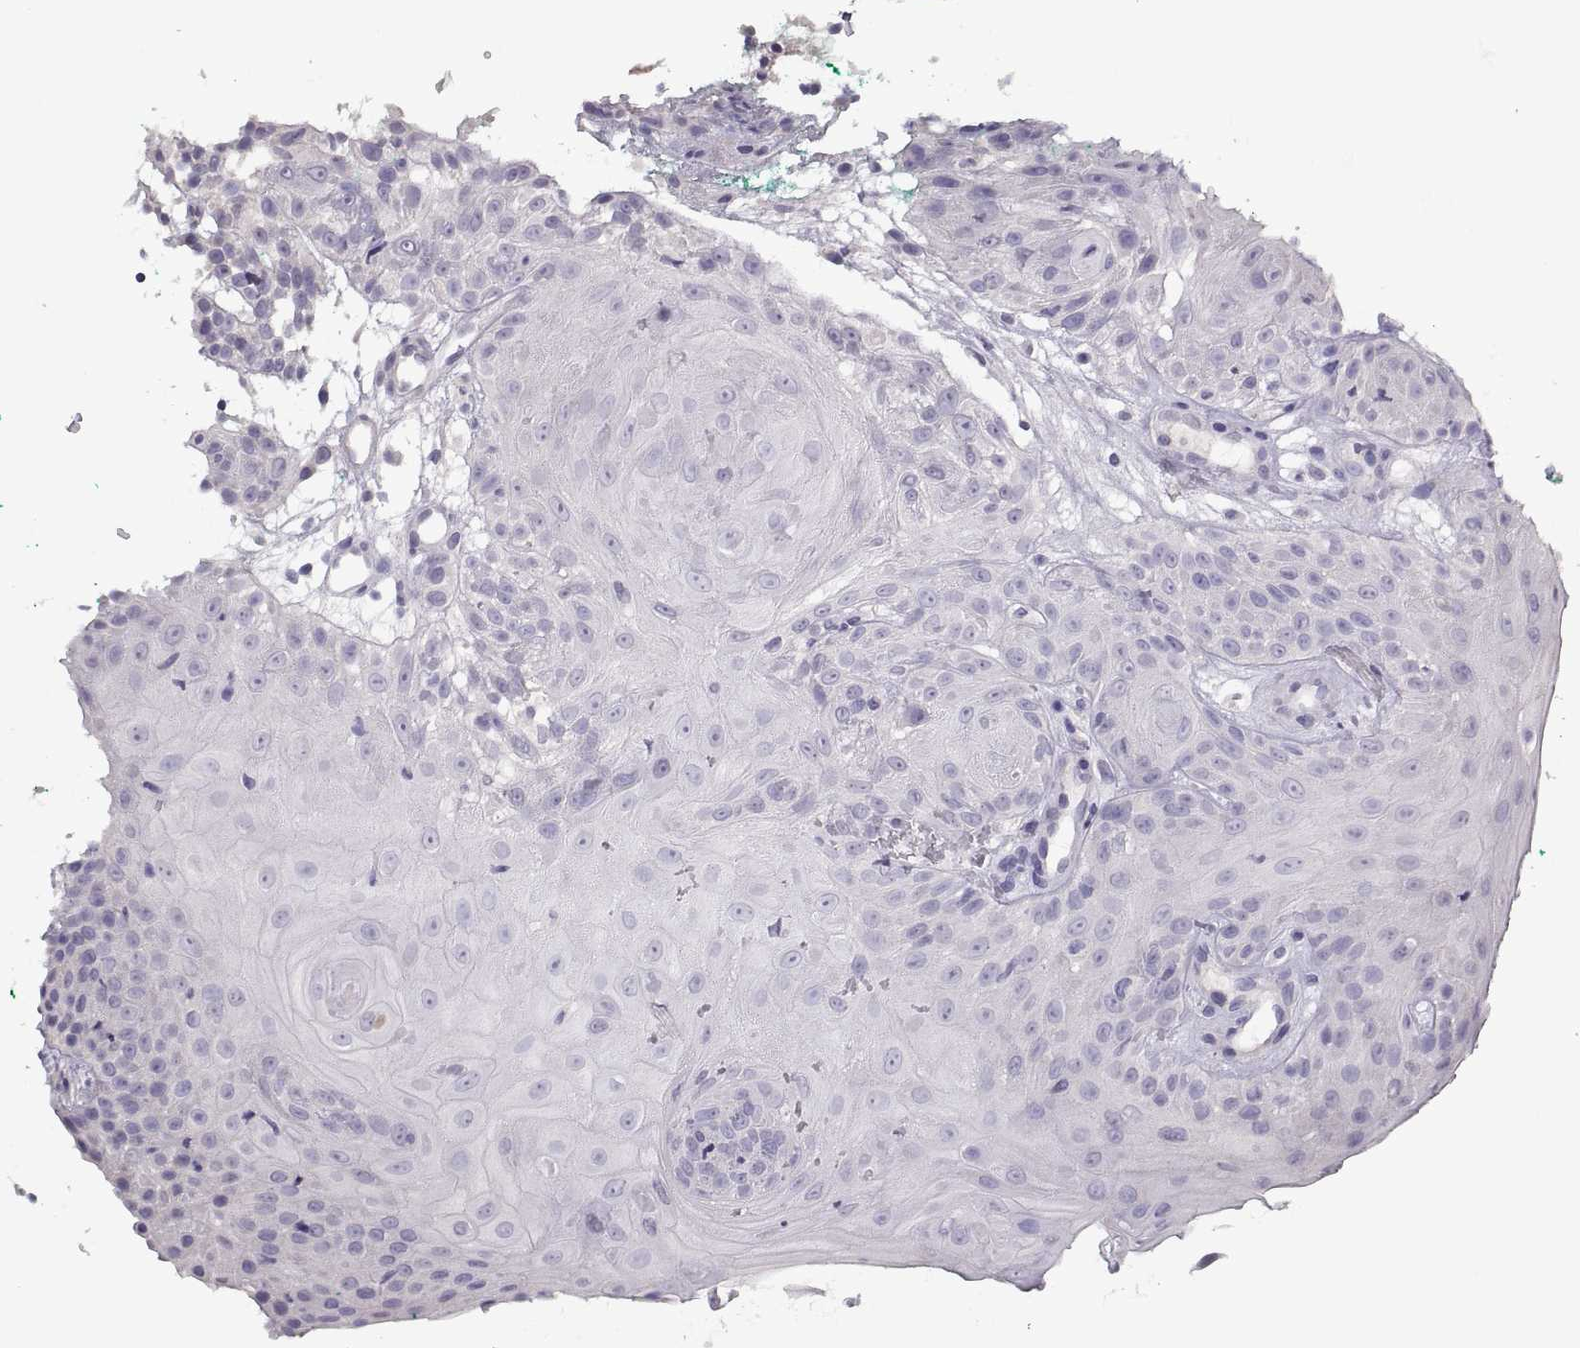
{"staining": {"intensity": "negative", "quantity": "none", "location": "none"}, "tissue": "head and neck cancer", "cell_type": "Tumor cells", "image_type": "cancer", "snomed": [{"axis": "morphology", "description": "Normal tissue, NOS"}, {"axis": "morphology", "description": "Squamous cell carcinoma, NOS"}, {"axis": "topography", "description": "Oral tissue"}, {"axis": "topography", "description": "Salivary gland"}, {"axis": "topography", "description": "Head-Neck"}], "caption": "DAB immunohistochemical staining of human head and neck squamous cell carcinoma displays no significant expression in tumor cells.", "gene": "TBX19", "patient": {"sex": "female", "age": 62}}